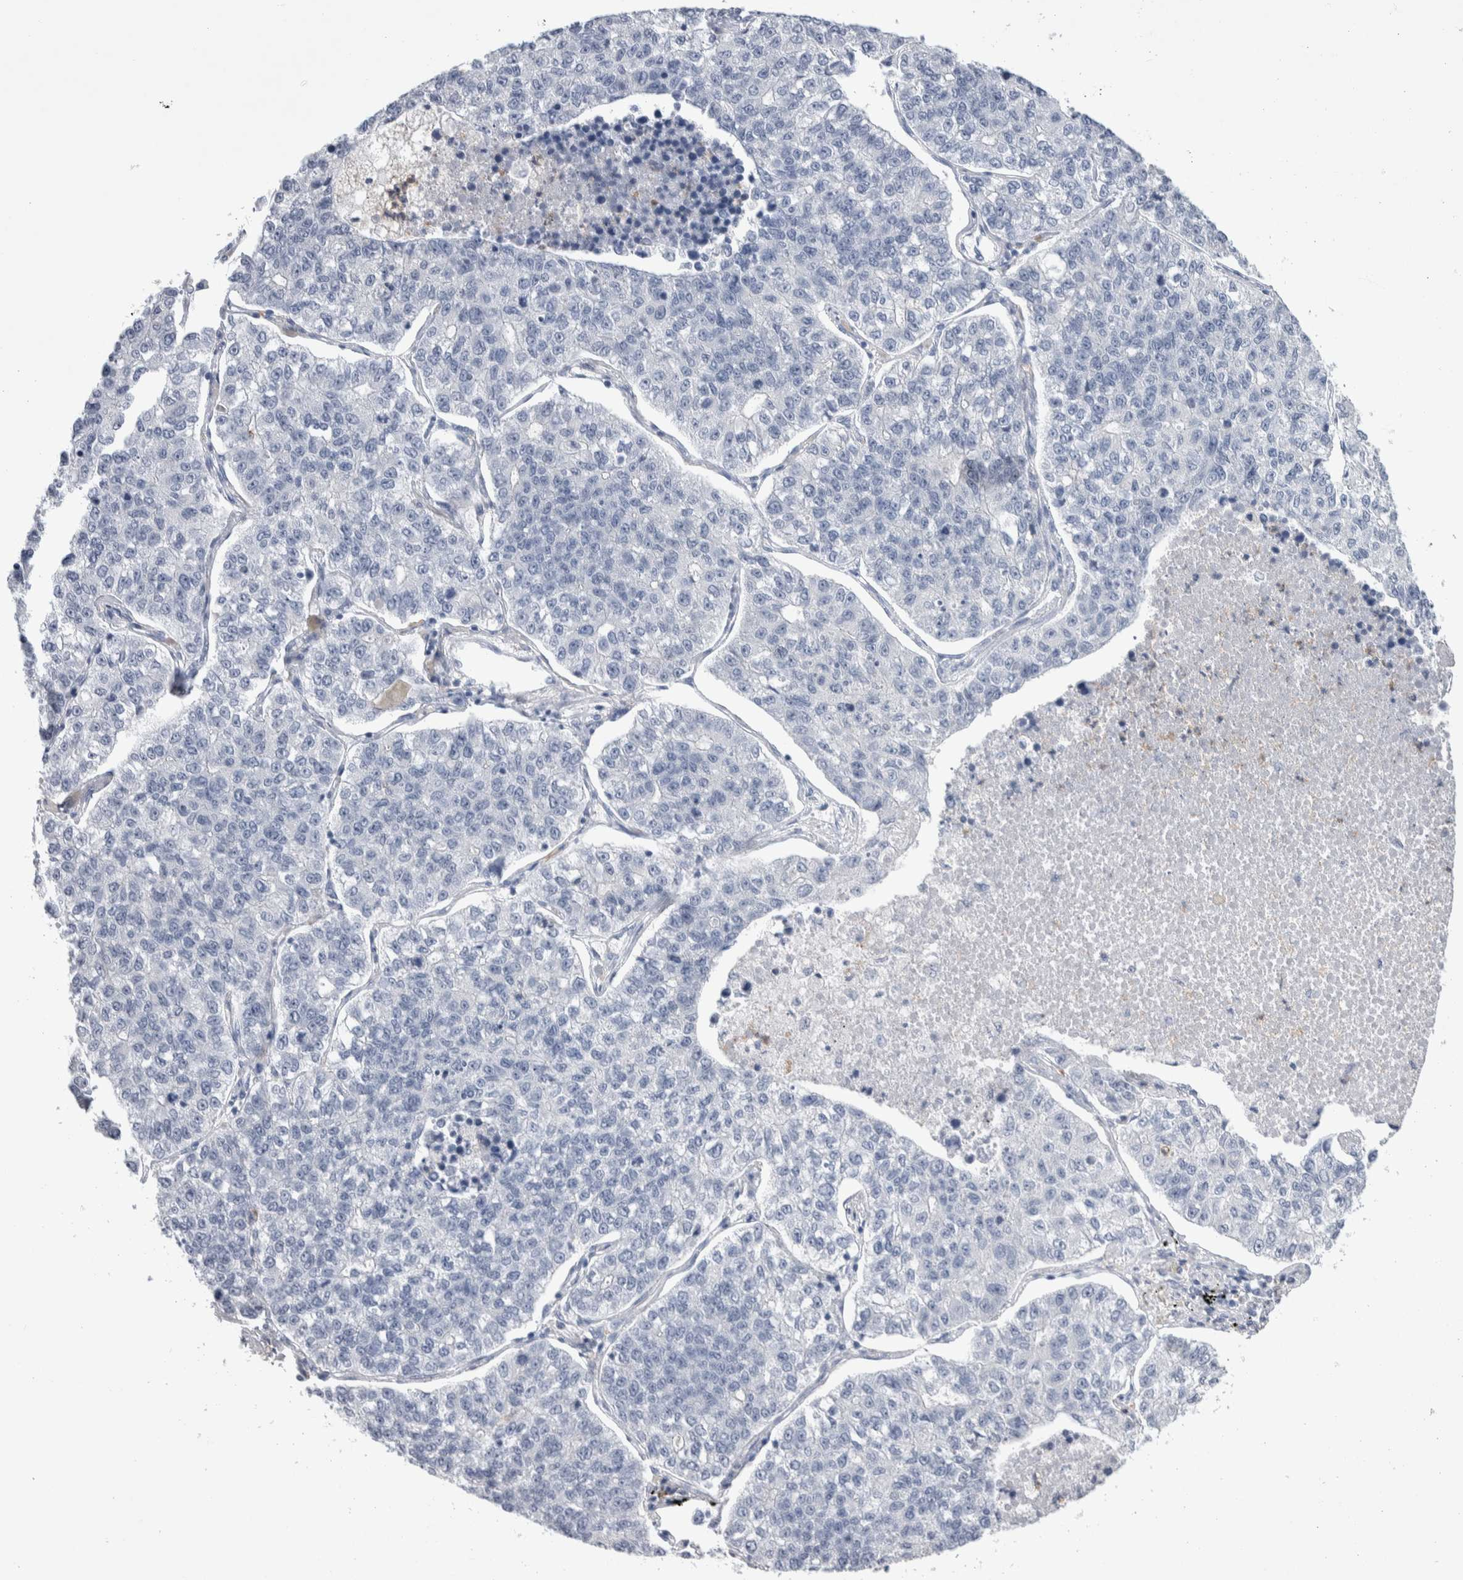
{"staining": {"intensity": "negative", "quantity": "none", "location": "none"}, "tissue": "lung cancer", "cell_type": "Tumor cells", "image_type": "cancer", "snomed": [{"axis": "morphology", "description": "Adenocarcinoma, NOS"}, {"axis": "topography", "description": "Lung"}], "caption": "A histopathology image of human adenocarcinoma (lung) is negative for staining in tumor cells. (Stains: DAB immunohistochemistry (IHC) with hematoxylin counter stain, Microscopy: brightfield microscopy at high magnification).", "gene": "LURAP1L", "patient": {"sex": "male", "age": 49}}